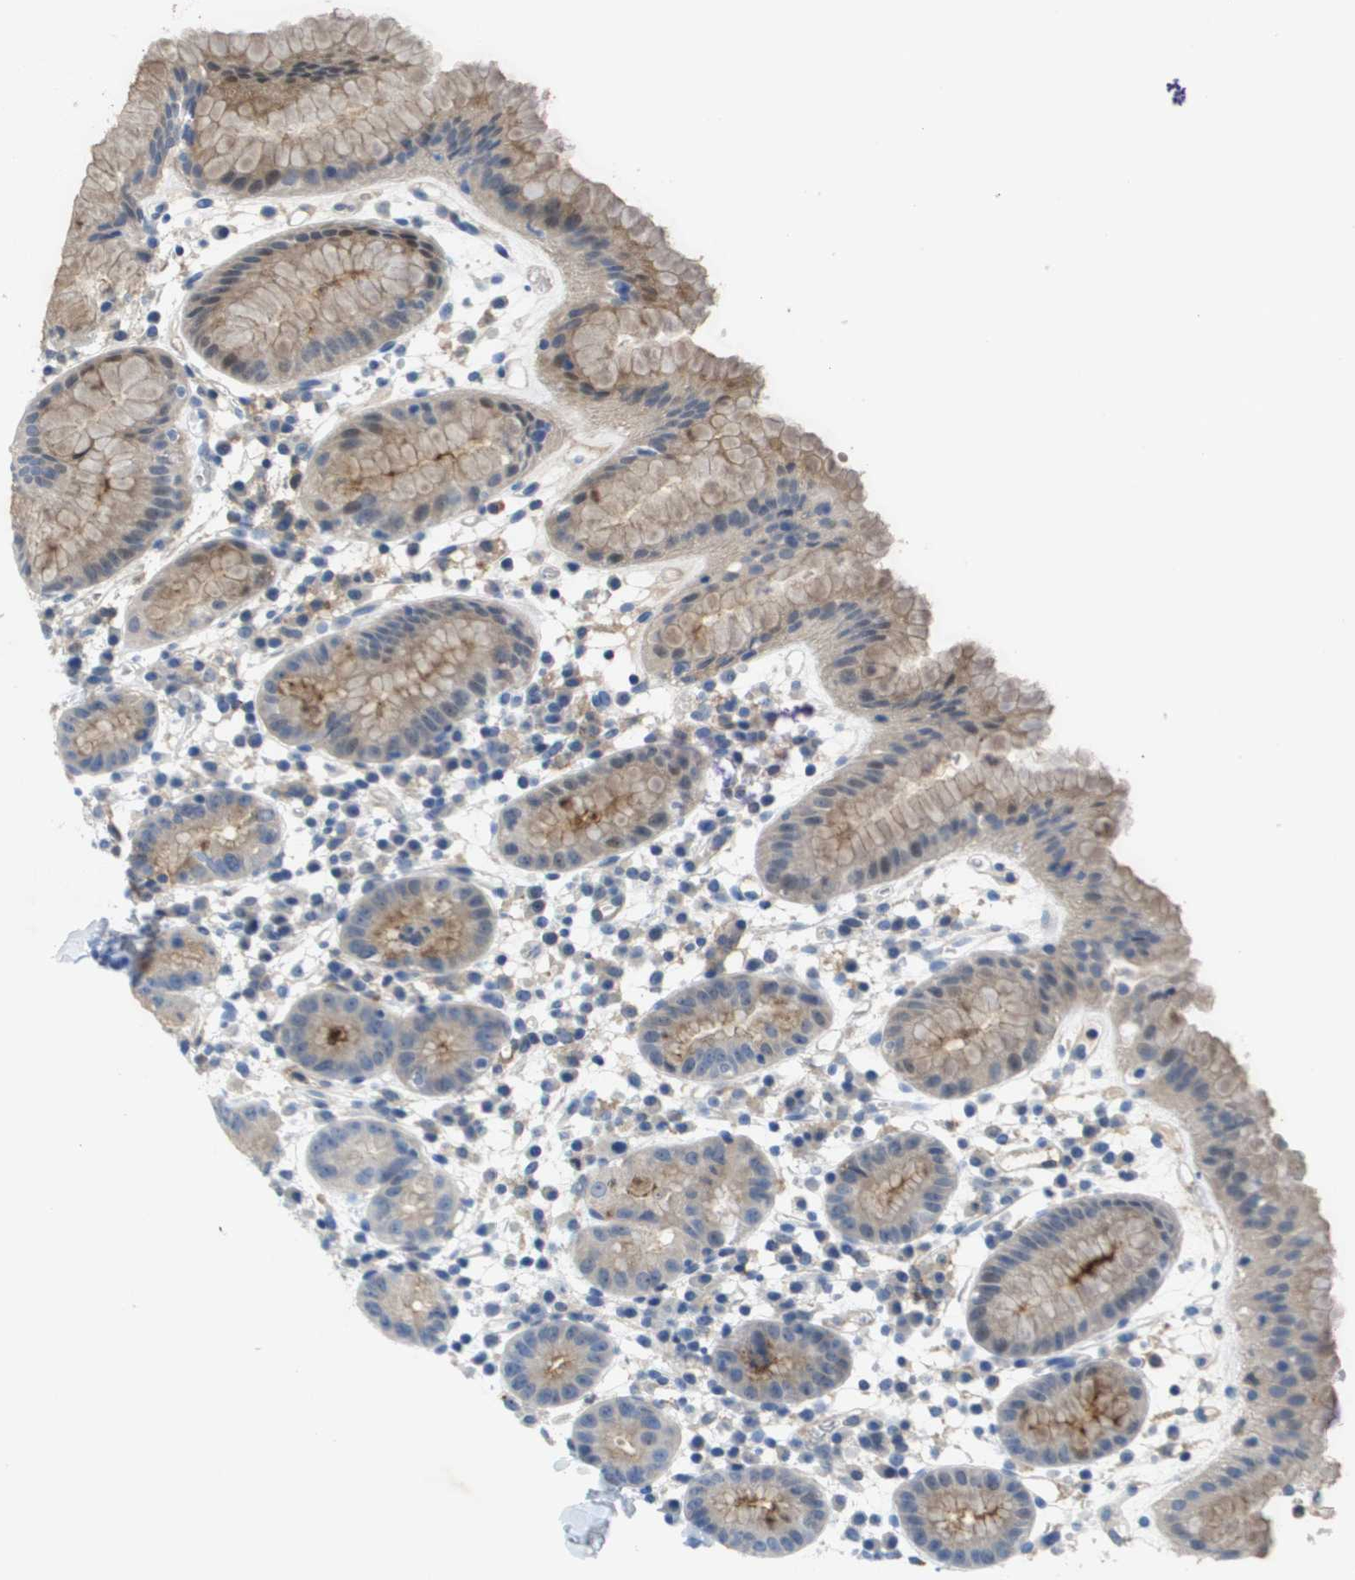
{"staining": {"intensity": "weak", "quantity": "<25%", "location": "cytoplasmic/membranous"}, "tissue": "stomach", "cell_type": "Glandular cells", "image_type": "normal", "snomed": [{"axis": "morphology", "description": "Normal tissue, NOS"}, {"axis": "topography", "description": "Stomach"}, {"axis": "topography", "description": "Stomach, lower"}], "caption": "Protein analysis of benign stomach exhibits no significant expression in glandular cells. Brightfield microscopy of immunohistochemistry stained with DAB (3,3'-diaminobenzidine) (brown) and hematoxylin (blue), captured at high magnification.", "gene": "LIPG", "patient": {"sex": "female", "age": 75}}